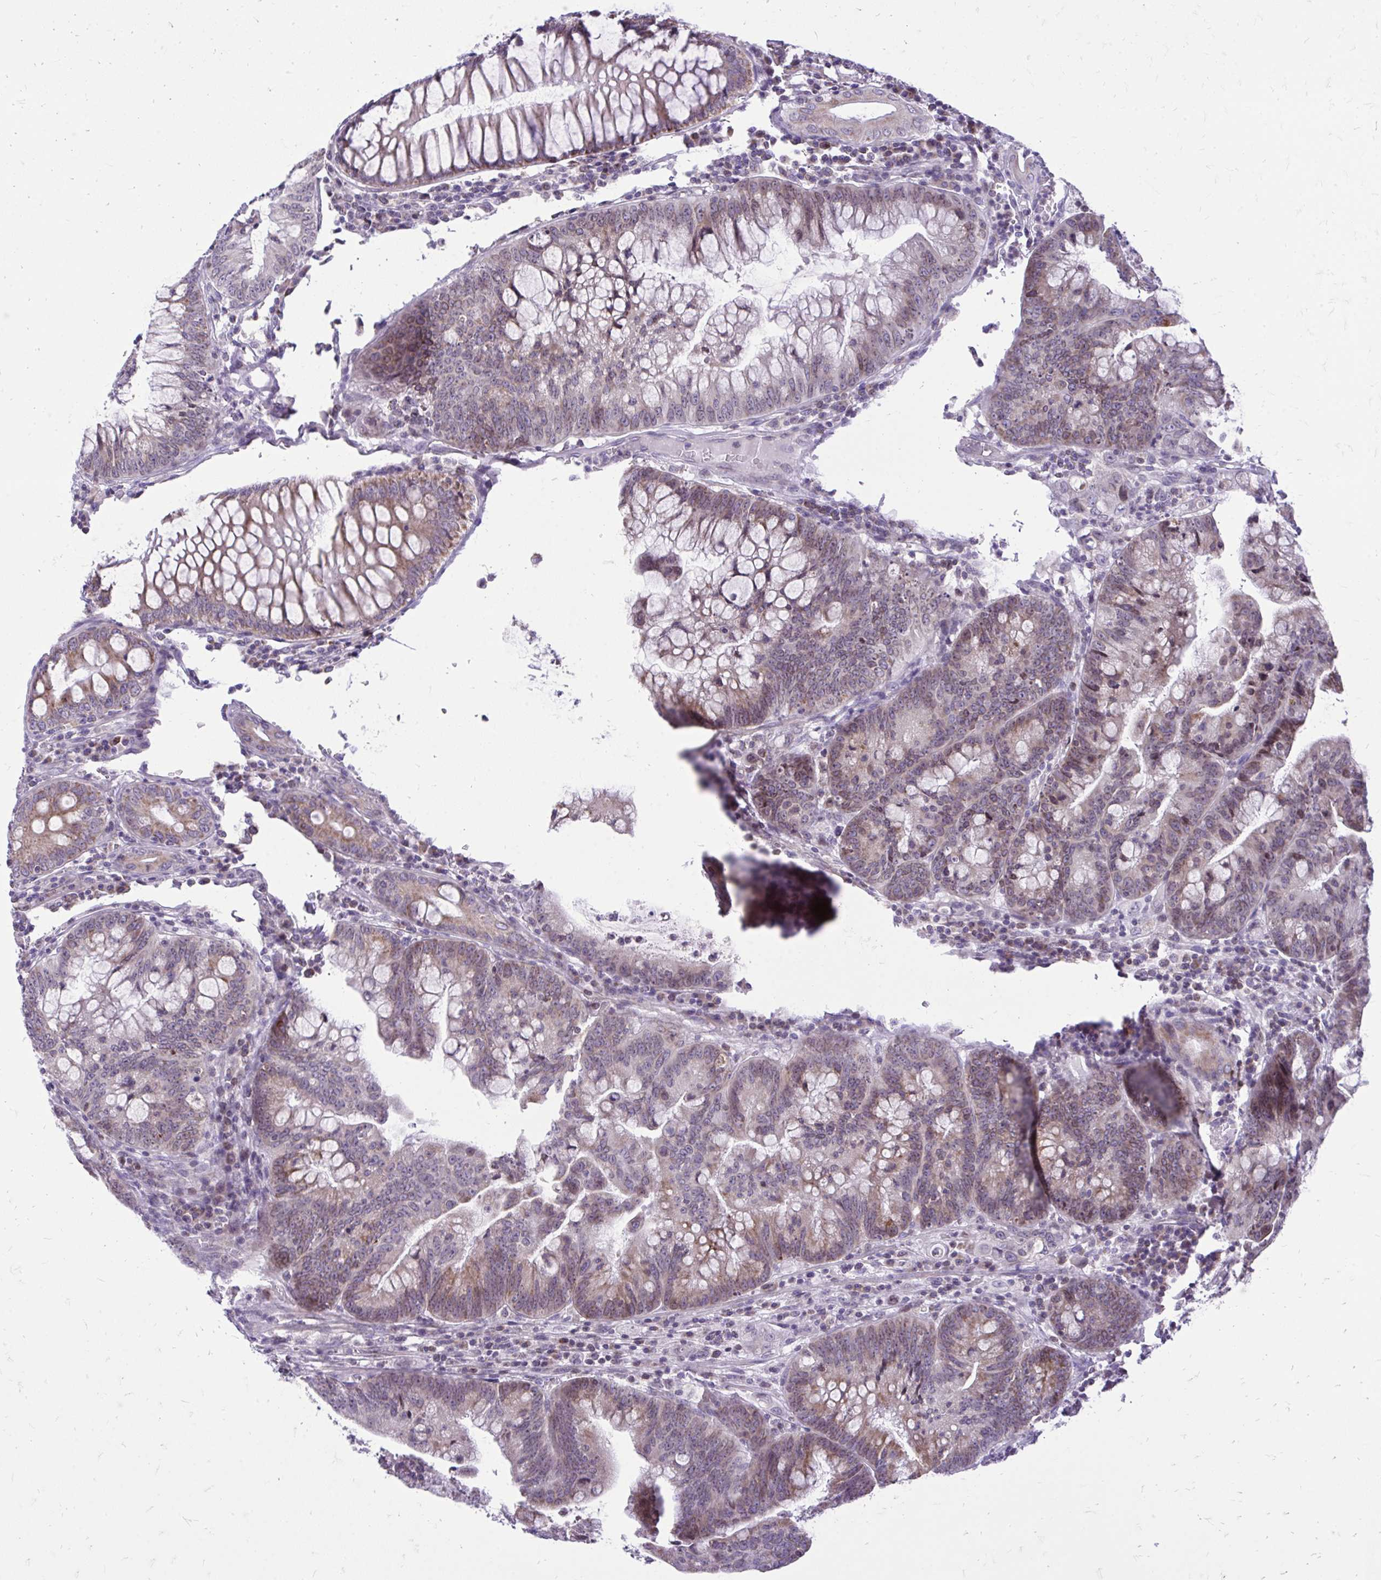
{"staining": {"intensity": "weak", "quantity": "25%-75%", "location": "cytoplasmic/membranous"}, "tissue": "colorectal cancer", "cell_type": "Tumor cells", "image_type": "cancer", "snomed": [{"axis": "morphology", "description": "Adenocarcinoma, NOS"}, {"axis": "topography", "description": "Colon"}], "caption": "High-power microscopy captured an immunohistochemistry (IHC) image of colorectal cancer (adenocarcinoma), revealing weak cytoplasmic/membranous positivity in about 25%-75% of tumor cells.", "gene": "RPS6KA2", "patient": {"sex": "male", "age": 62}}